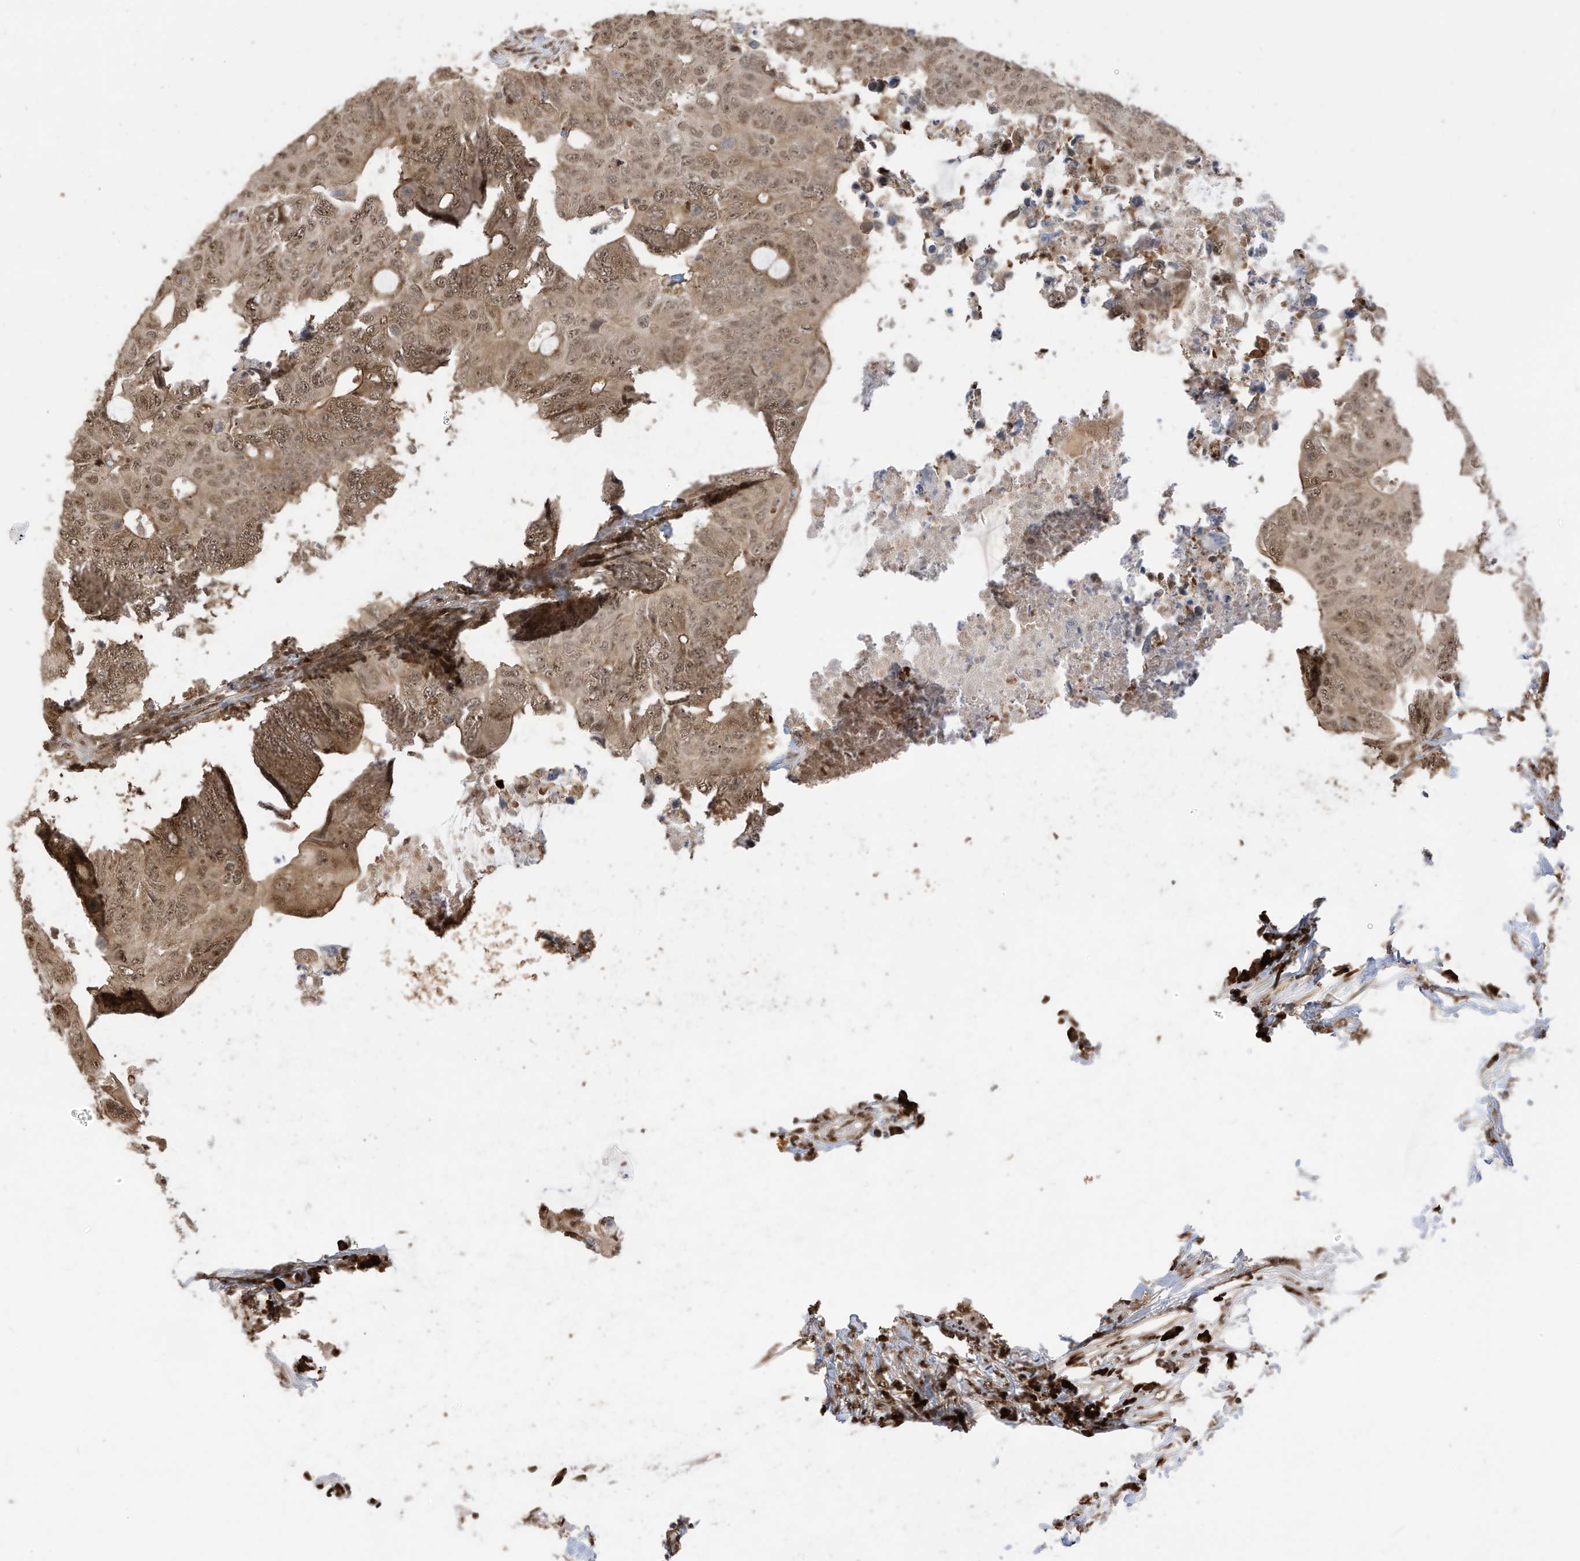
{"staining": {"intensity": "moderate", "quantity": ">75%", "location": "cytoplasmic/membranous,nuclear"}, "tissue": "colorectal cancer", "cell_type": "Tumor cells", "image_type": "cancer", "snomed": [{"axis": "morphology", "description": "Adenocarcinoma, NOS"}, {"axis": "topography", "description": "Colon"}], "caption": "Immunohistochemistry (IHC) (DAB (3,3'-diaminobenzidine)) staining of human colorectal adenocarcinoma demonstrates moderate cytoplasmic/membranous and nuclear protein staining in approximately >75% of tumor cells.", "gene": "ZNF195", "patient": {"sex": "male", "age": 71}}